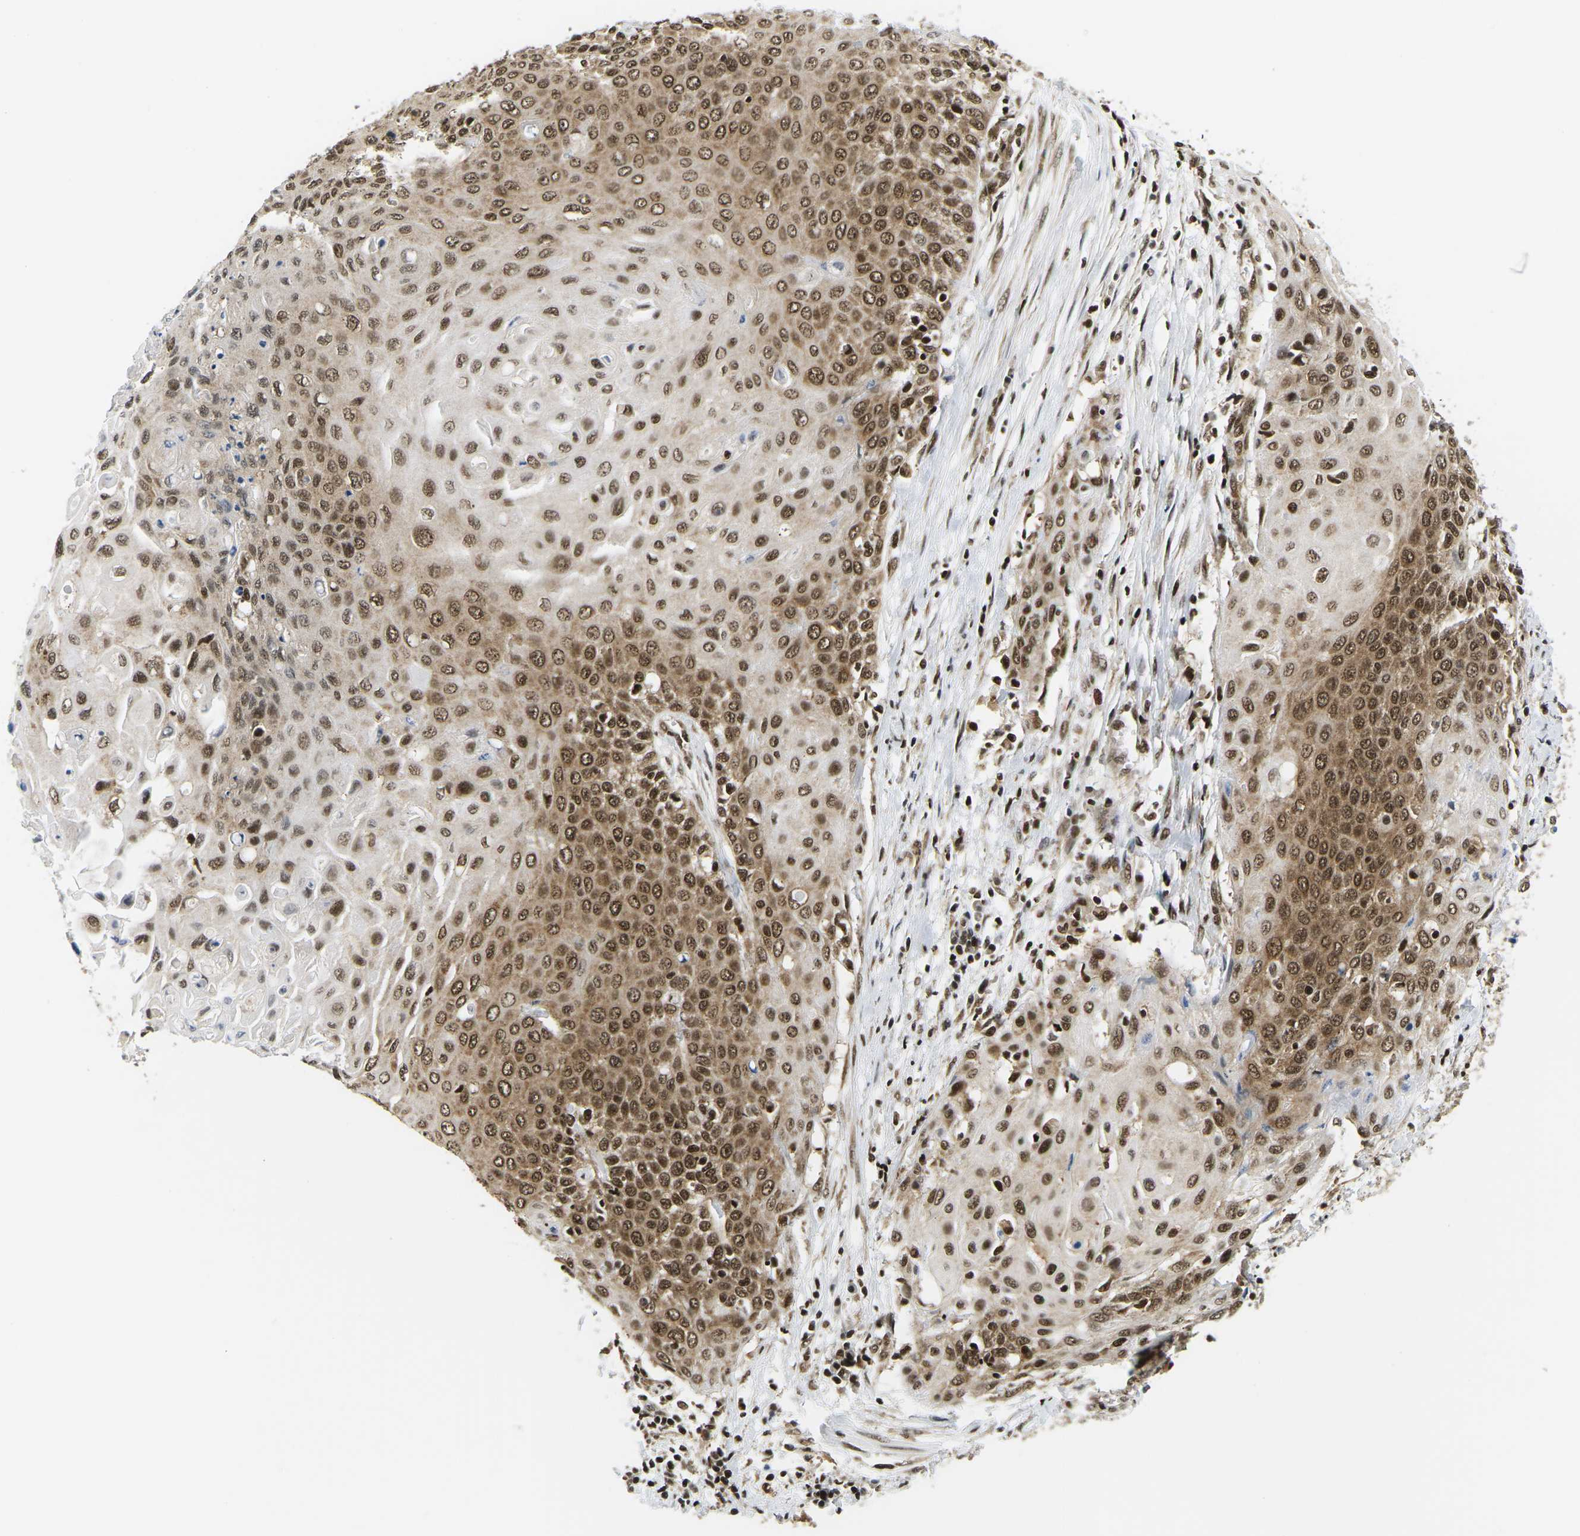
{"staining": {"intensity": "moderate", "quantity": ">75%", "location": "cytoplasmic/membranous,nuclear"}, "tissue": "cervical cancer", "cell_type": "Tumor cells", "image_type": "cancer", "snomed": [{"axis": "morphology", "description": "Squamous cell carcinoma, NOS"}, {"axis": "topography", "description": "Cervix"}], "caption": "Immunohistochemistry micrograph of human cervical cancer (squamous cell carcinoma) stained for a protein (brown), which reveals medium levels of moderate cytoplasmic/membranous and nuclear positivity in about >75% of tumor cells.", "gene": "CELF1", "patient": {"sex": "female", "age": 39}}